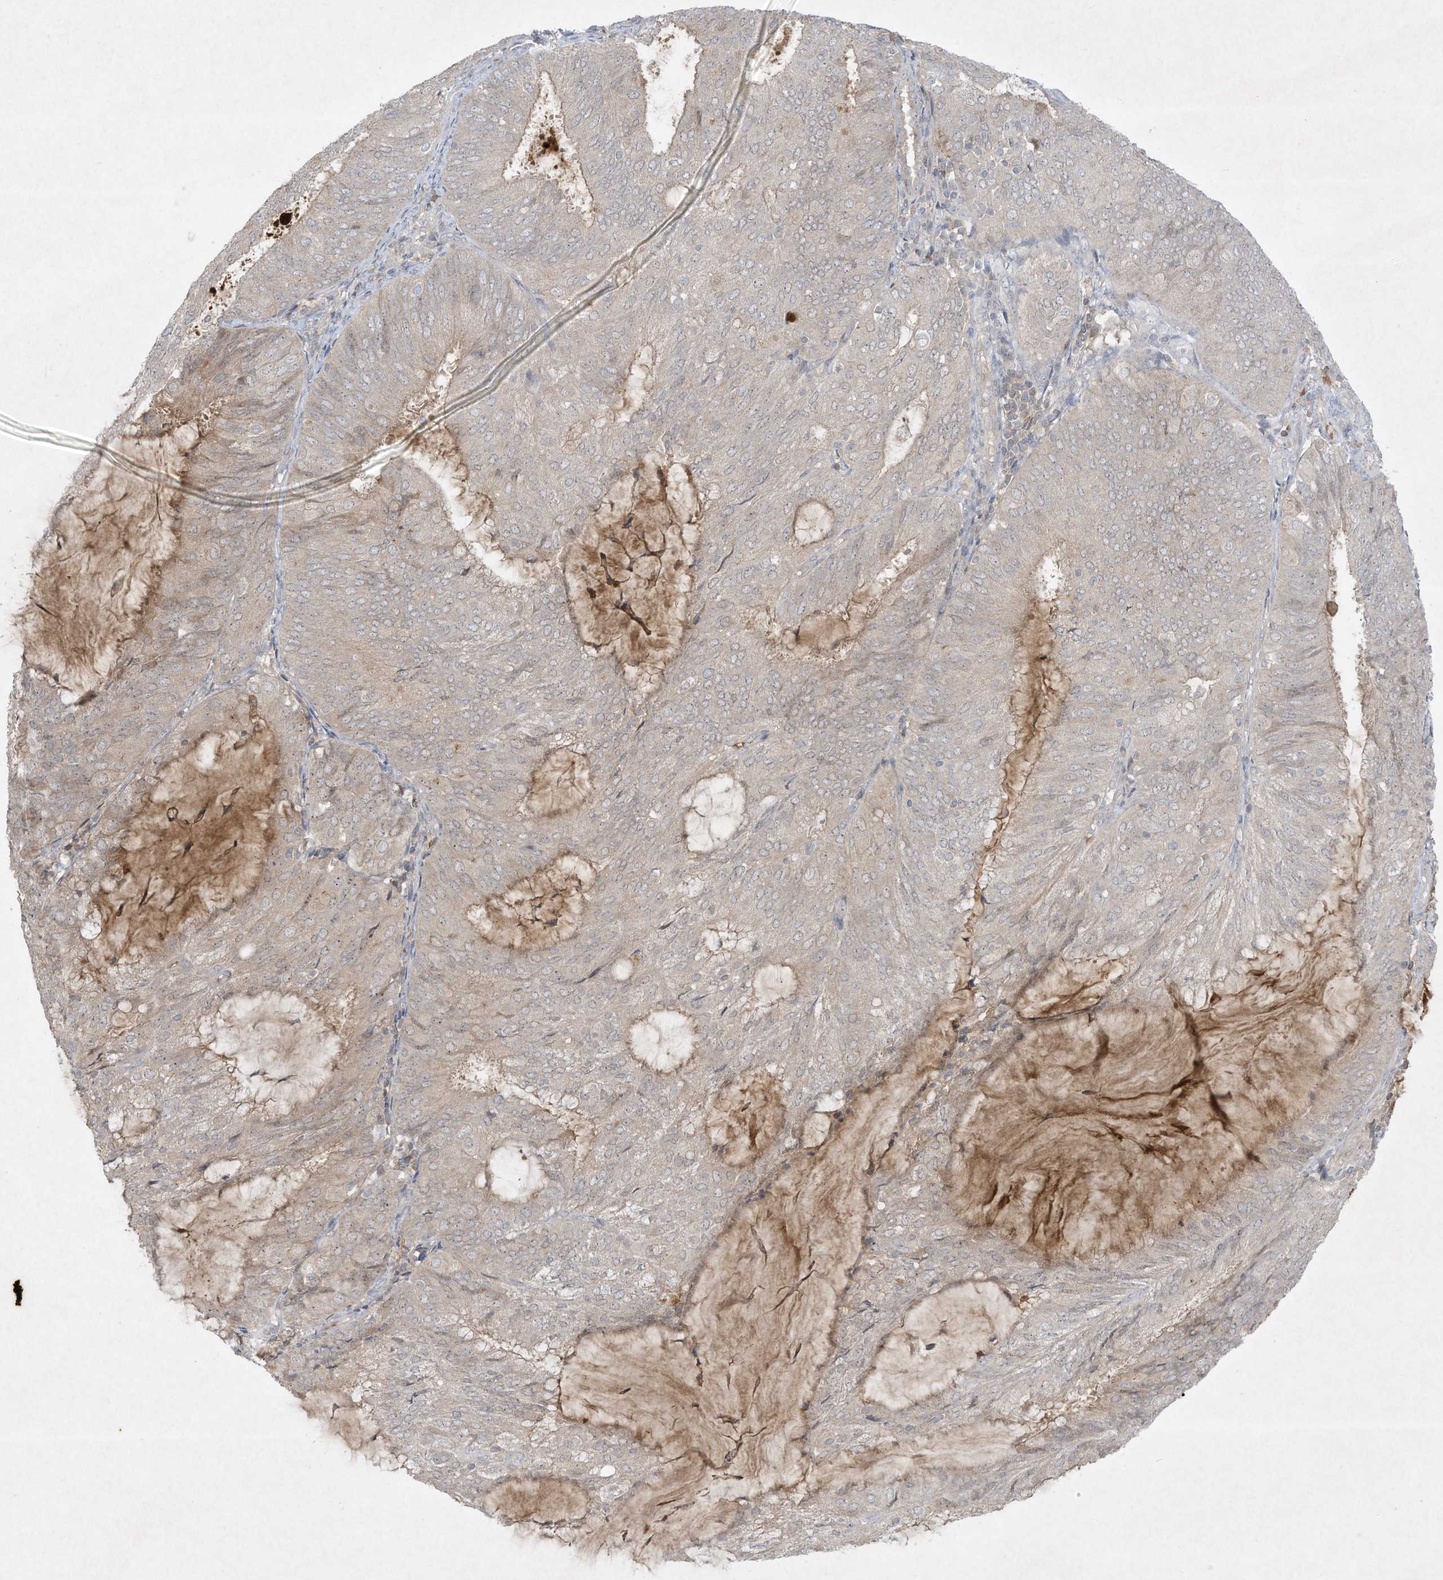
{"staining": {"intensity": "negative", "quantity": "none", "location": "none"}, "tissue": "endometrial cancer", "cell_type": "Tumor cells", "image_type": "cancer", "snomed": [{"axis": "morphology", "description": "Adenocarcinoma, NOS"}, {"axis": "topography", "description": "Endometrium"}], "caption": "This is a micrograph of immunohistochemistry staining of endometrial adenocarcinoma, which shows no staining in tumor cells.", "gene": "FETUB", "patient": {"sex": "female", "age": 81}}